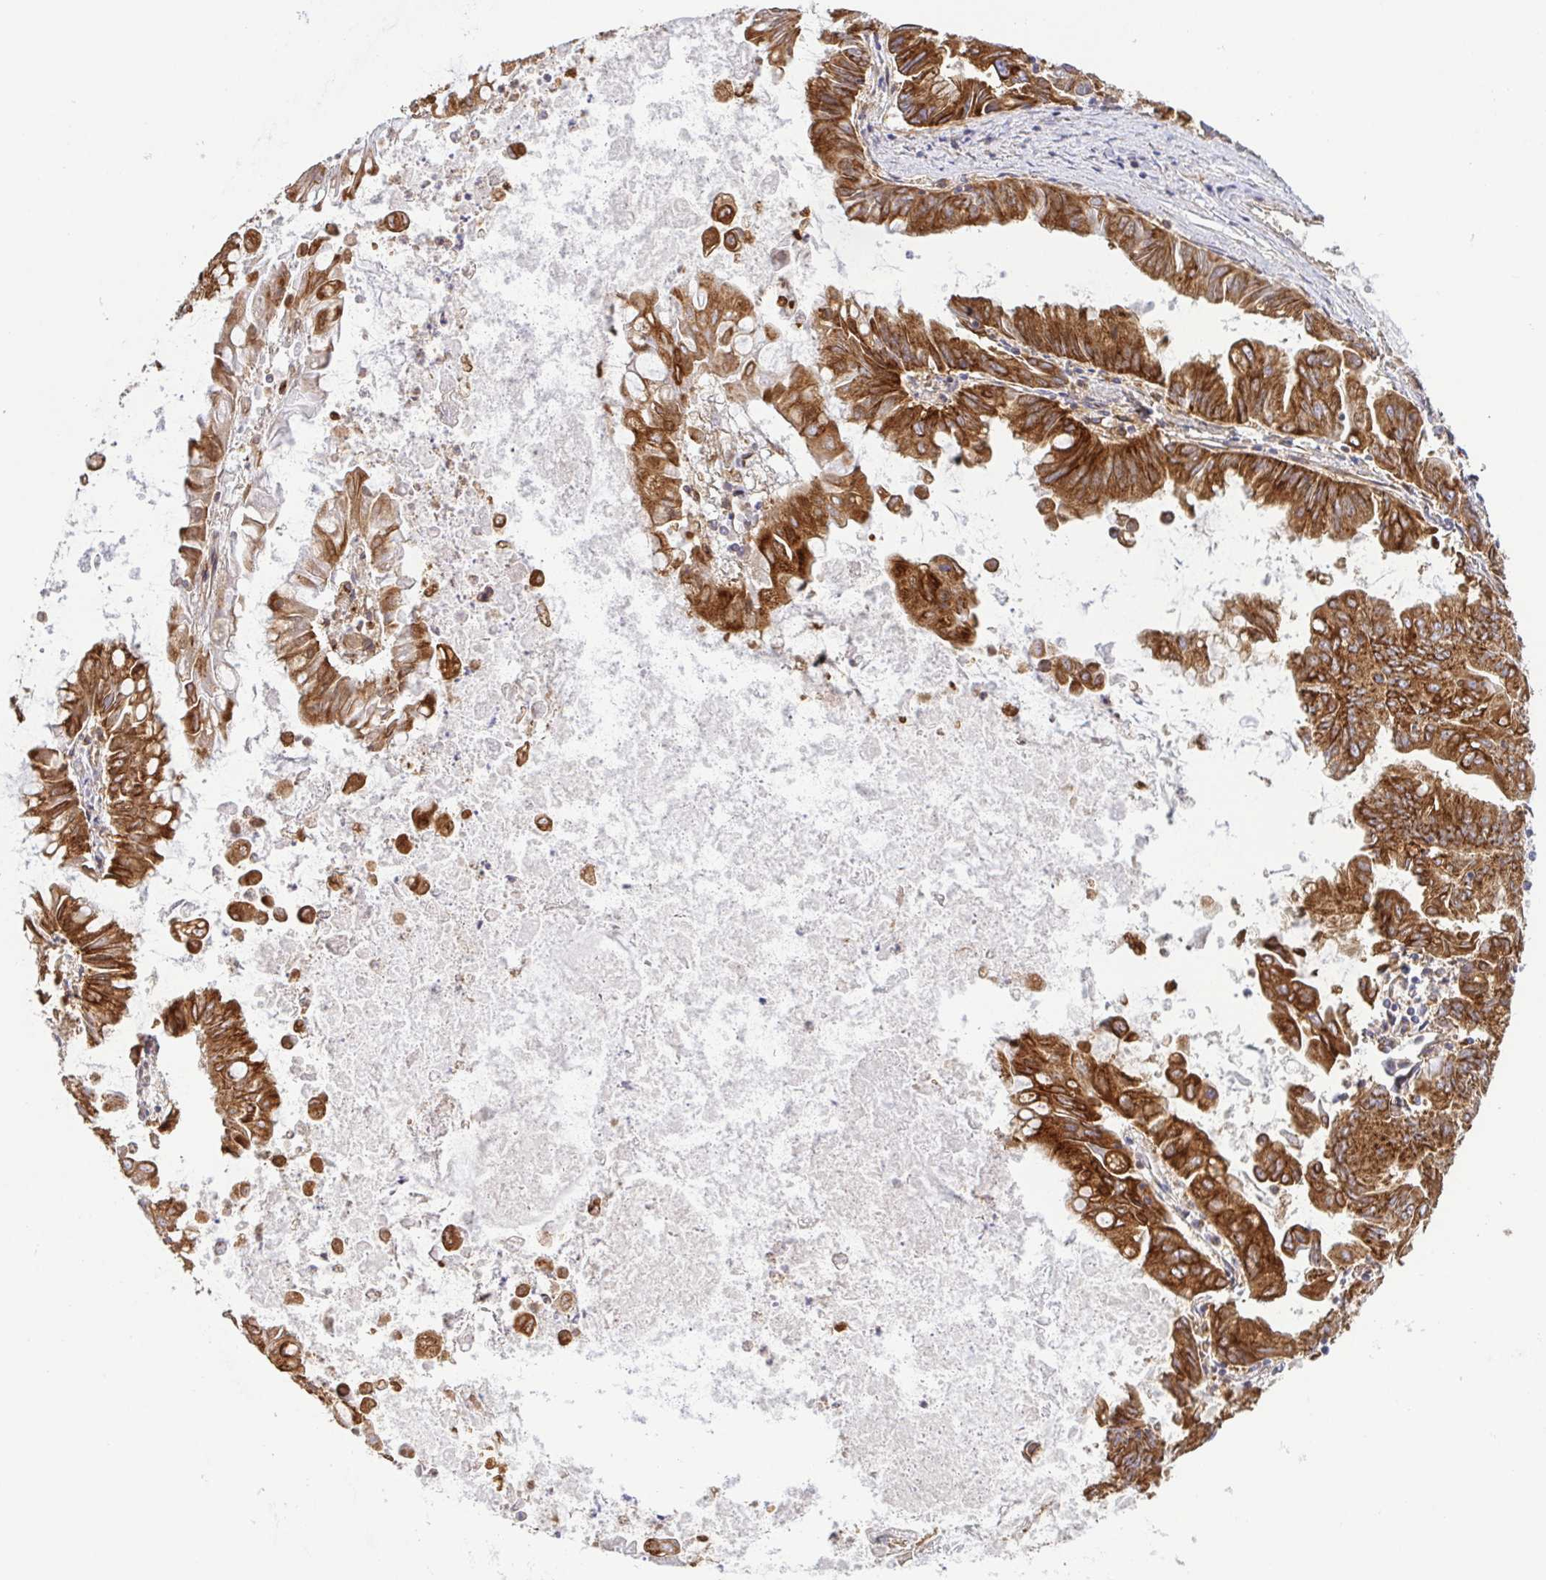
{"staining": {"intensity": "strong", "quantity": ">75%", "location": "cytoplasmic/membranous"}, "tissue": "stomach cancer", "cell_type": "Tumor cells", "image_type": "cancer", "snomed": [{"axis": "morphology", "description": "Adenocarcinoma, NOS"}, {"axis": "topography", "description": "Stomach, upper"}], "caption": "The histopathology image displays staining of stomach cancer, revealing strong cytoplasmic/membranous protein expression (brown color) within tumor cells.", "gene": "KIF5B", "patient": {"sex": "male", "age": 80}}